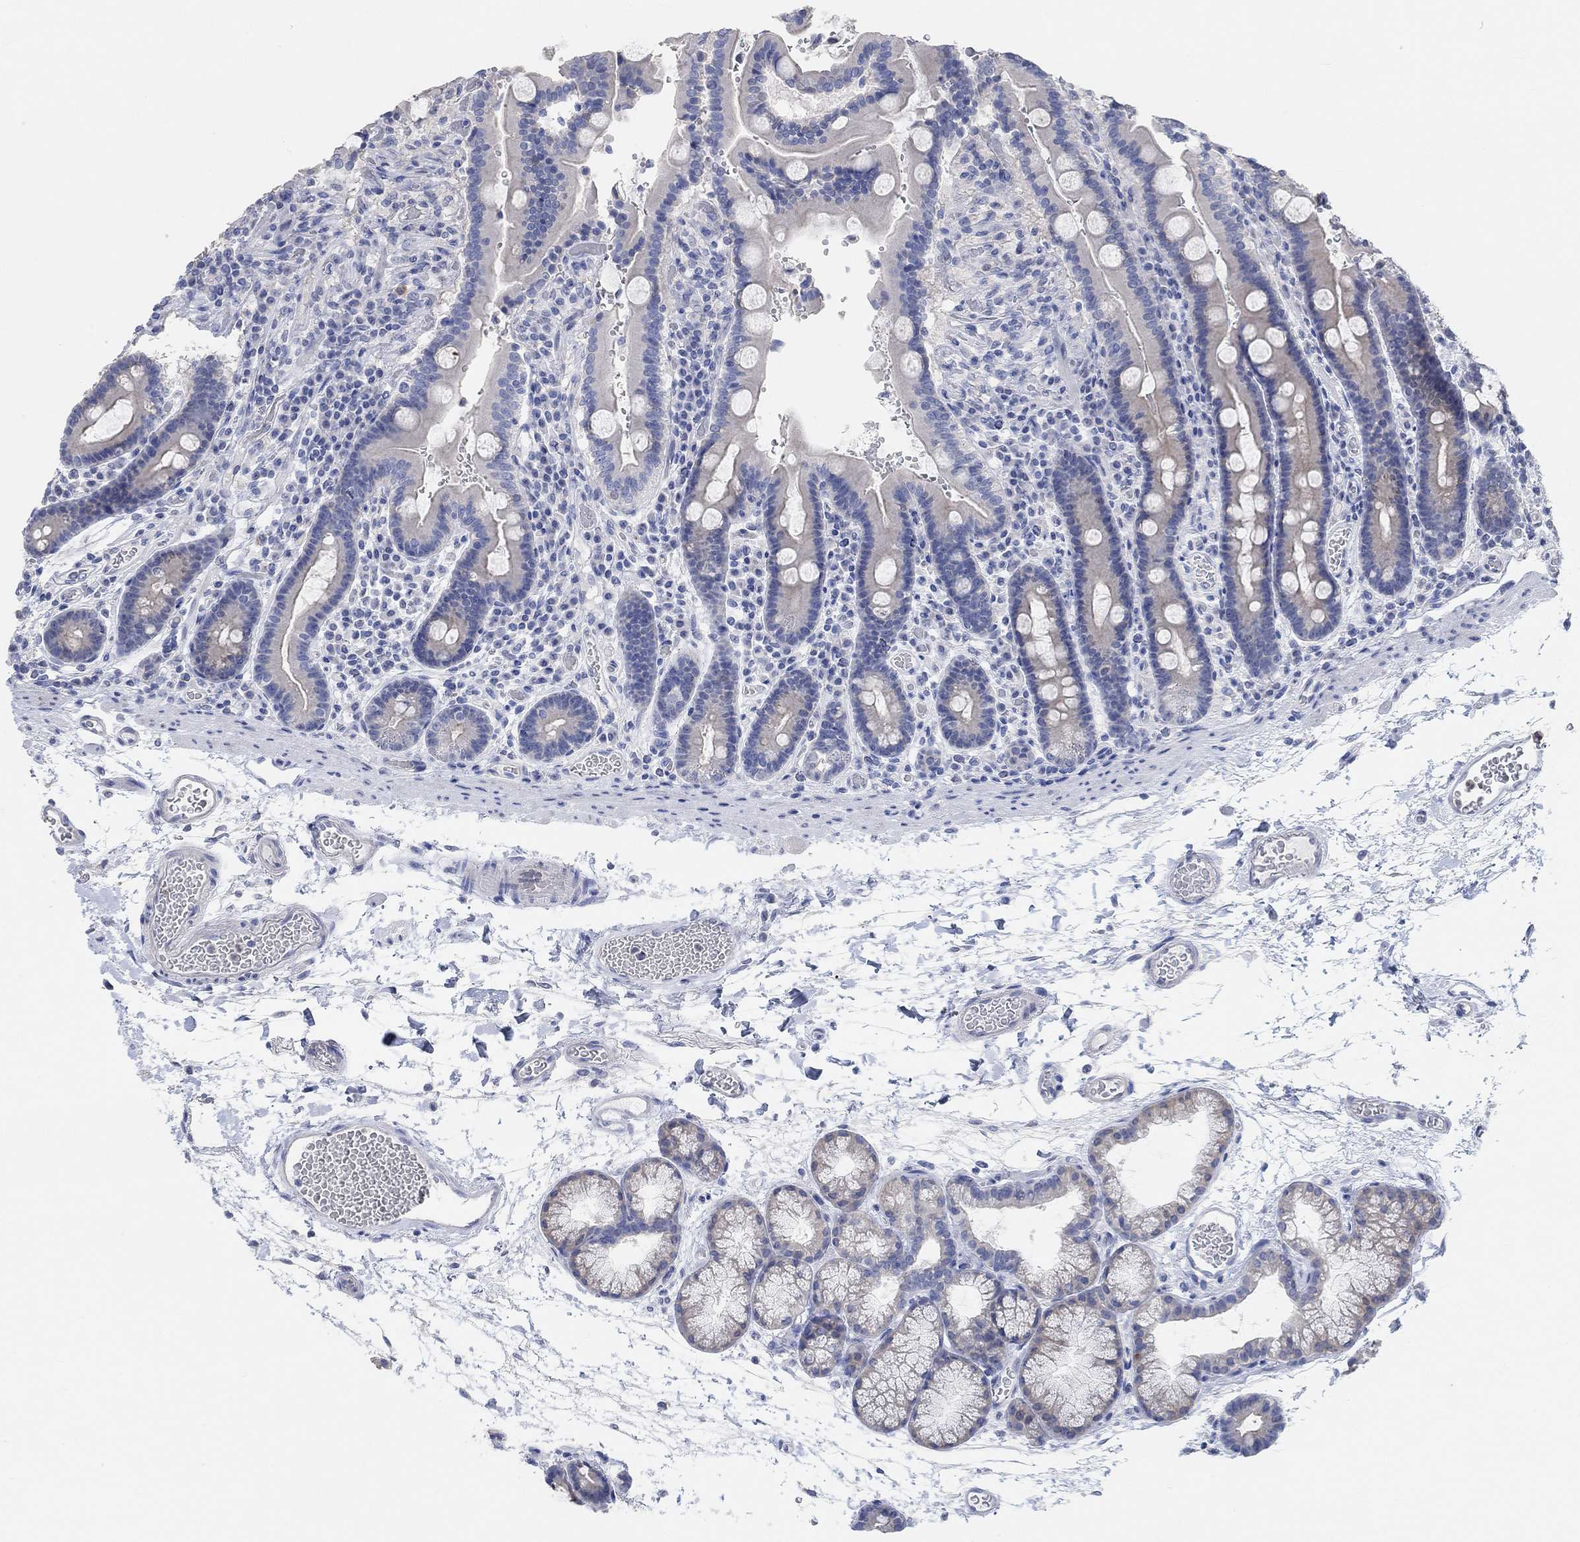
{"staining": {"intensity": "negative", "quantity": "none", "location": "none"}, "tissue": "duodenum", "cell_type": "Glandular cells", "image_type": "normal", "snomed": [{"axis": "morphology", "description": "Normal tissue, NOS"}, {"axis": "topography", "description": "Duodenum"}], "caption": "An image of duodenum stained for a protein exhibits no brown staining in glandular cells. The staining is performed using DAB brown chromogen with nuclei counter-stained in using hematoxylin.", "gene": "NLRP14", "patient": {"sex": "female", "age": 62}}